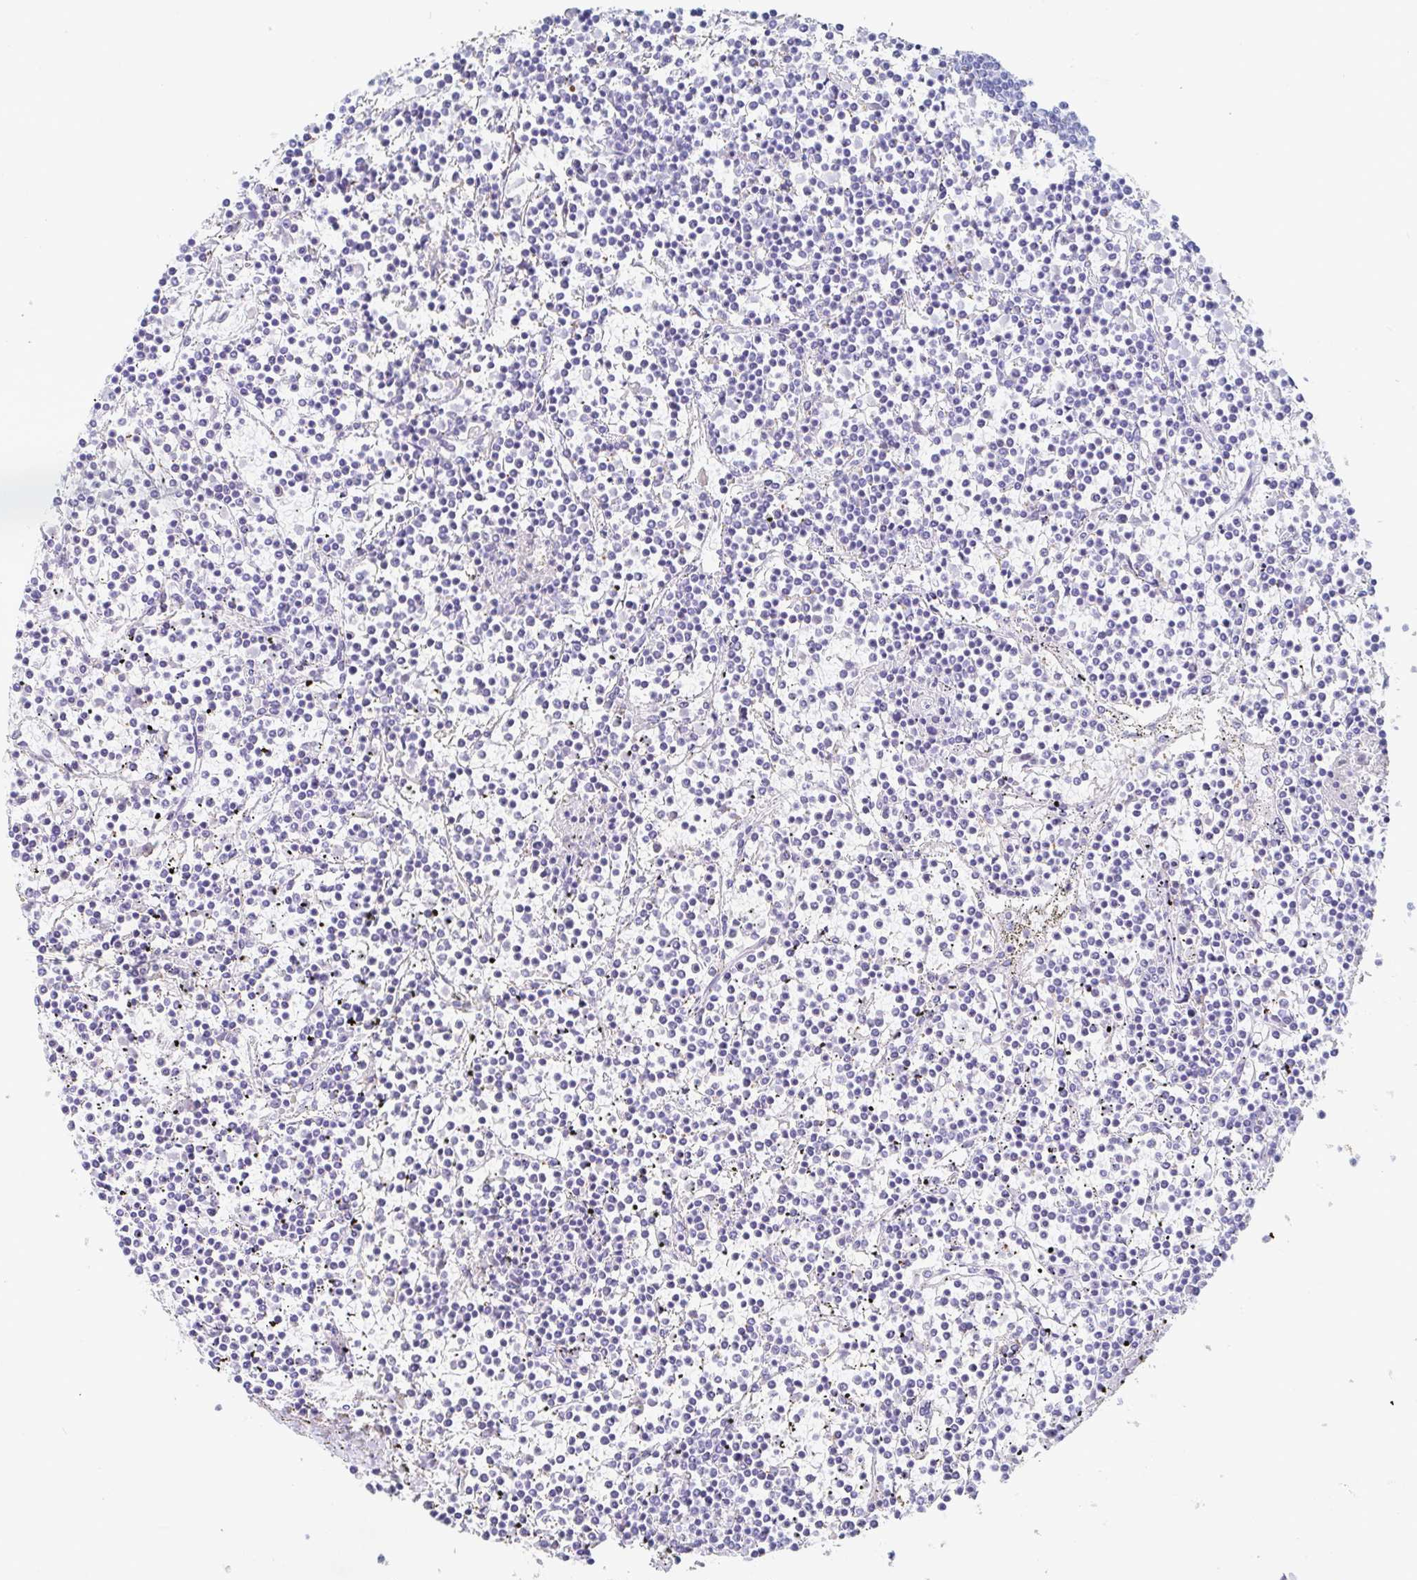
{"staining": {"intensity": "negative", "quantity": "none", "location": "none"}, "tissue": "lymphoma", "cell_type": "Tumor cells", "image_type": "cancer", "snomed": [{"axis": "morphology", "description": "Malignant lymphoma, non-Hodgkin's type, Low grade"}, {"axis": "topography", "description": "Spleen"}], "caption": "Immunohistochemistry image of lymphoma stained for a protein (brown), which exhibits no expression in tumor cells.", "gene": "OR2A4", "patient": {"sex": "female", "age": 19}}